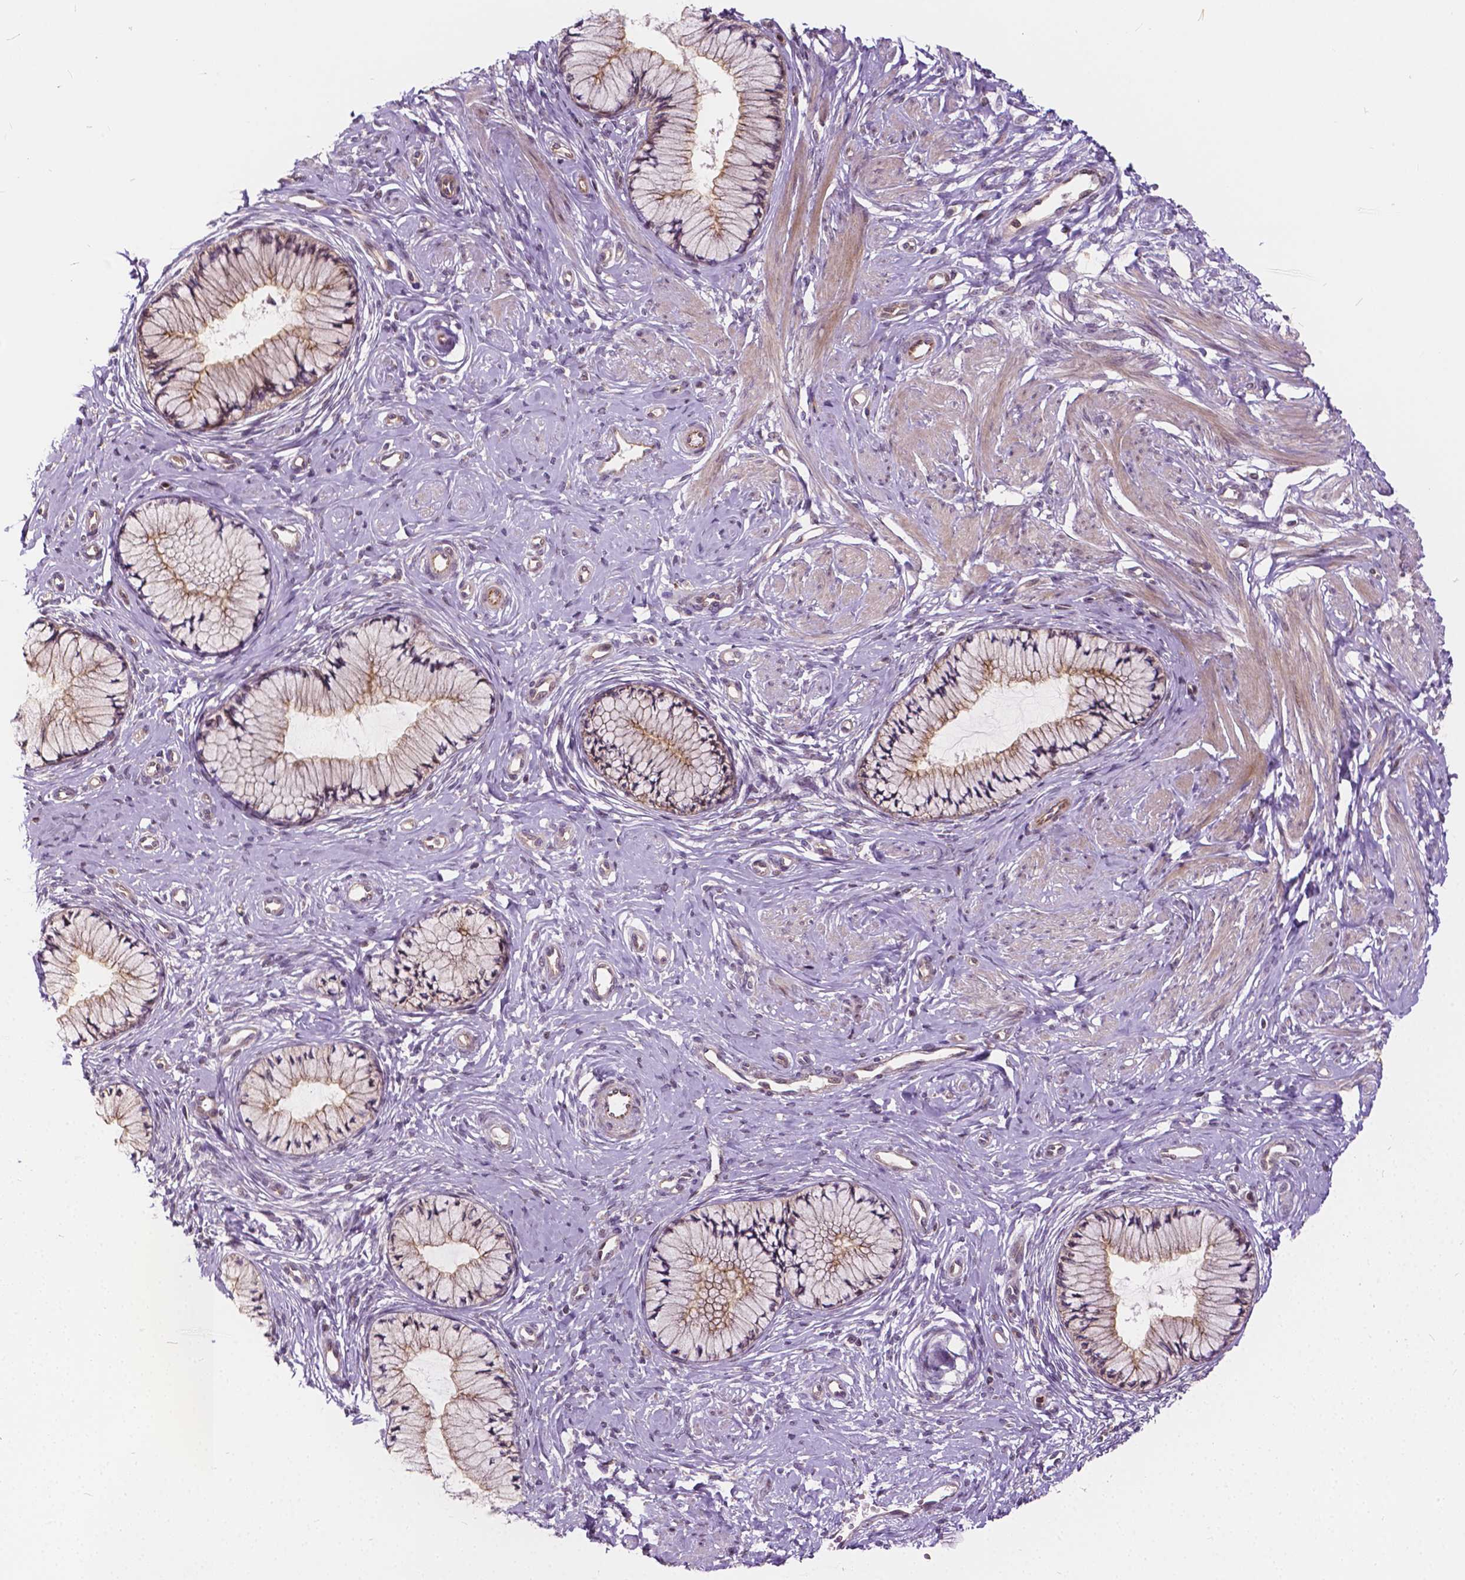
{"staining": {"intensity": "negative", "quantity": "none", "location": "none"}, "tissue": "cervix", "cell_type": "Glandular cells", "image_type": "normal", "snomed": [{"axis": "morphology", "description": "Normal tissue, NOS"}, {"axis": "topography", "description": "Cervix"}], "caption": "Unremarkable cervix was stained to show a protein in brown. There is no significant staining in glandular cells. (DAB immunohistochemistry with hematoxylin counter stain).", "gene": "INPP5E", "patient": {"sex": "female", "age": 37}}